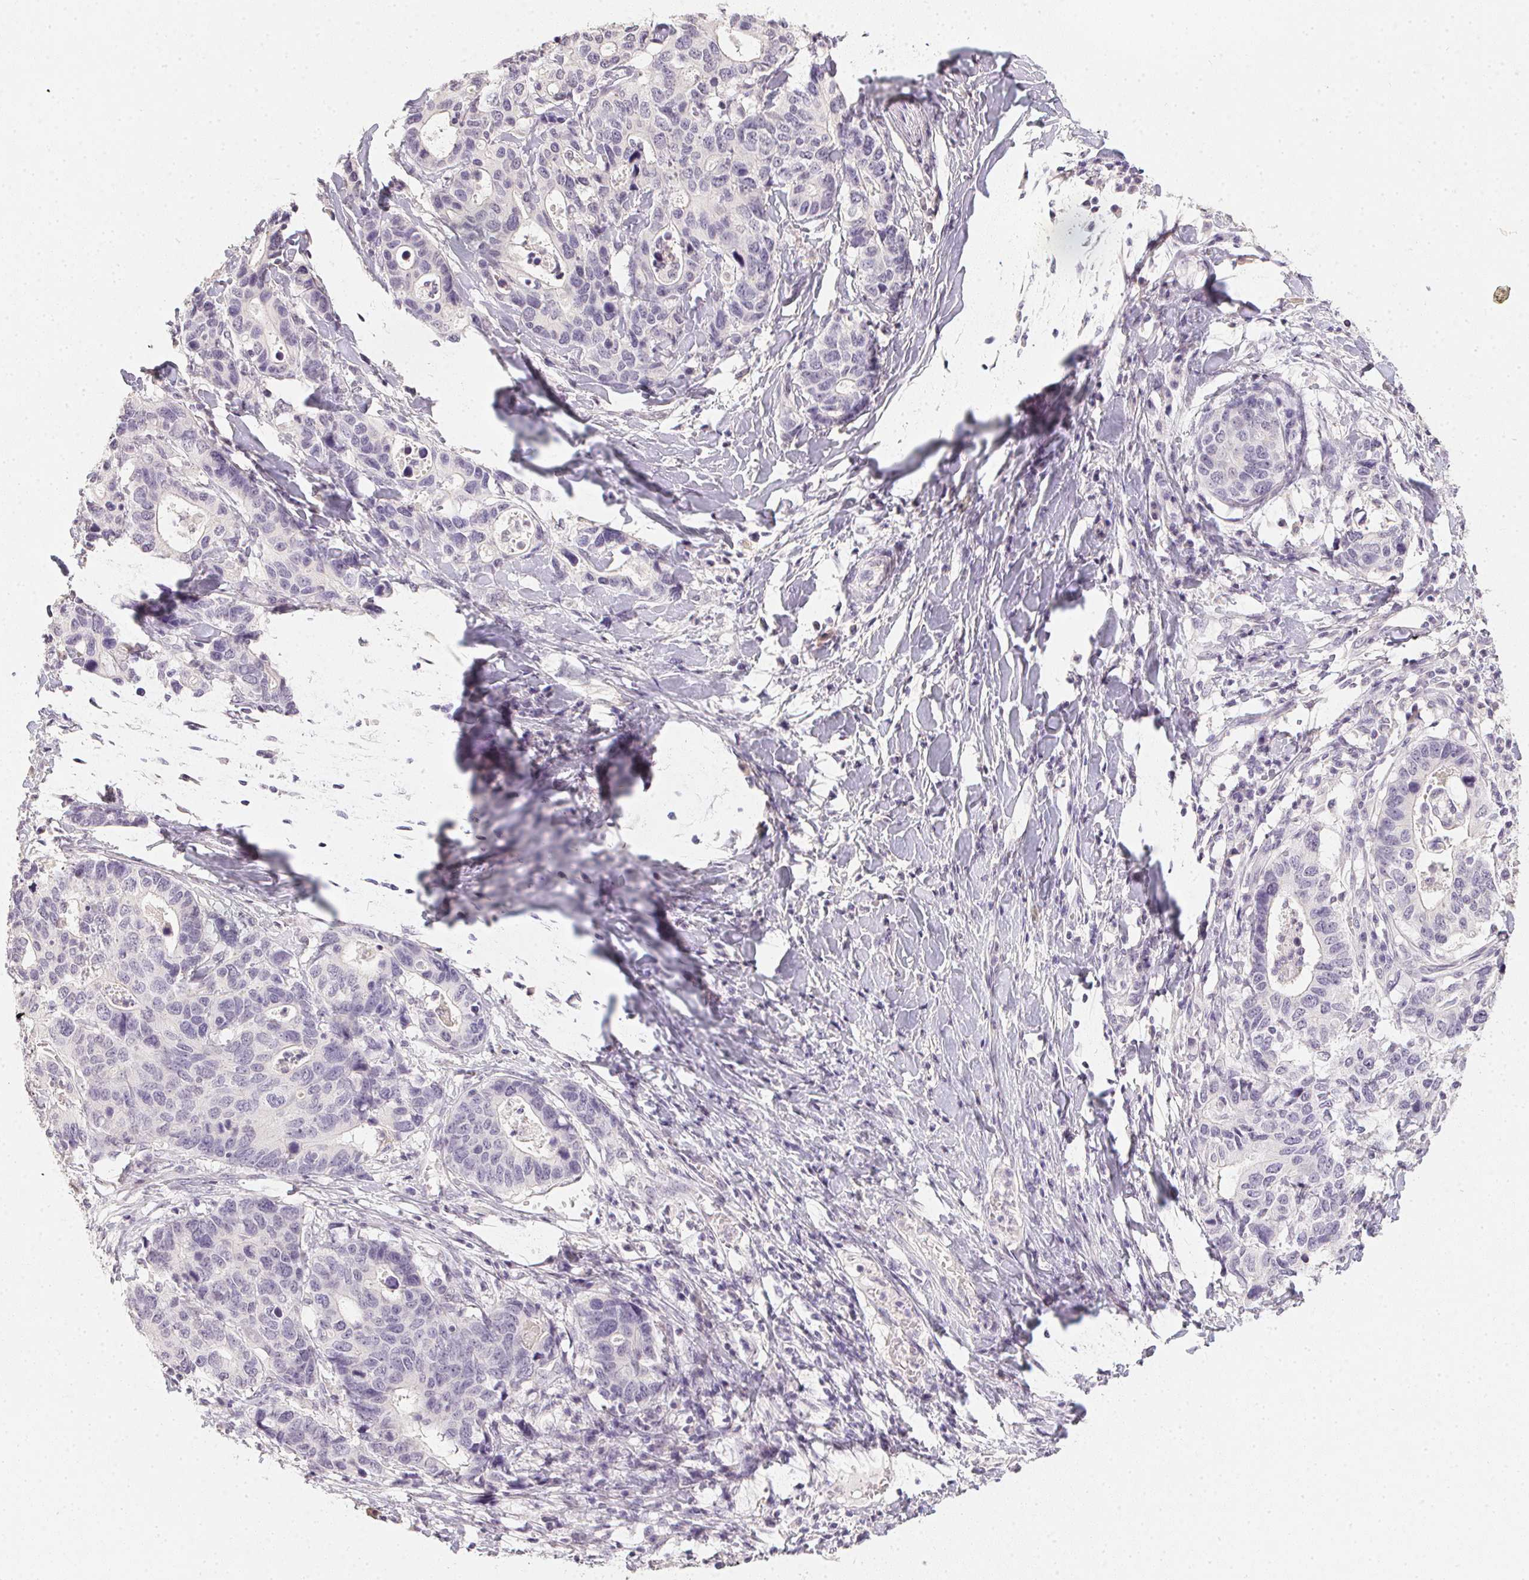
{"staining": {"intensity": "negative", "quantity": "none", "location": "none"}, "tissue": "stomach cancer", "cell_type": "Tumor cells", "image_type": "cancer", "snomed": [{"axis": "morphology", "description": "Adenocarcinoma, NOS"}, {"axis": "topography", "description": "Stomach, upper"}], "caption": "This is an IHC image of stomach adenocarcinoma. There is no expression in tumor cells.", "gene": "PPY", "patient": {"sex": "female", "age": 67}}